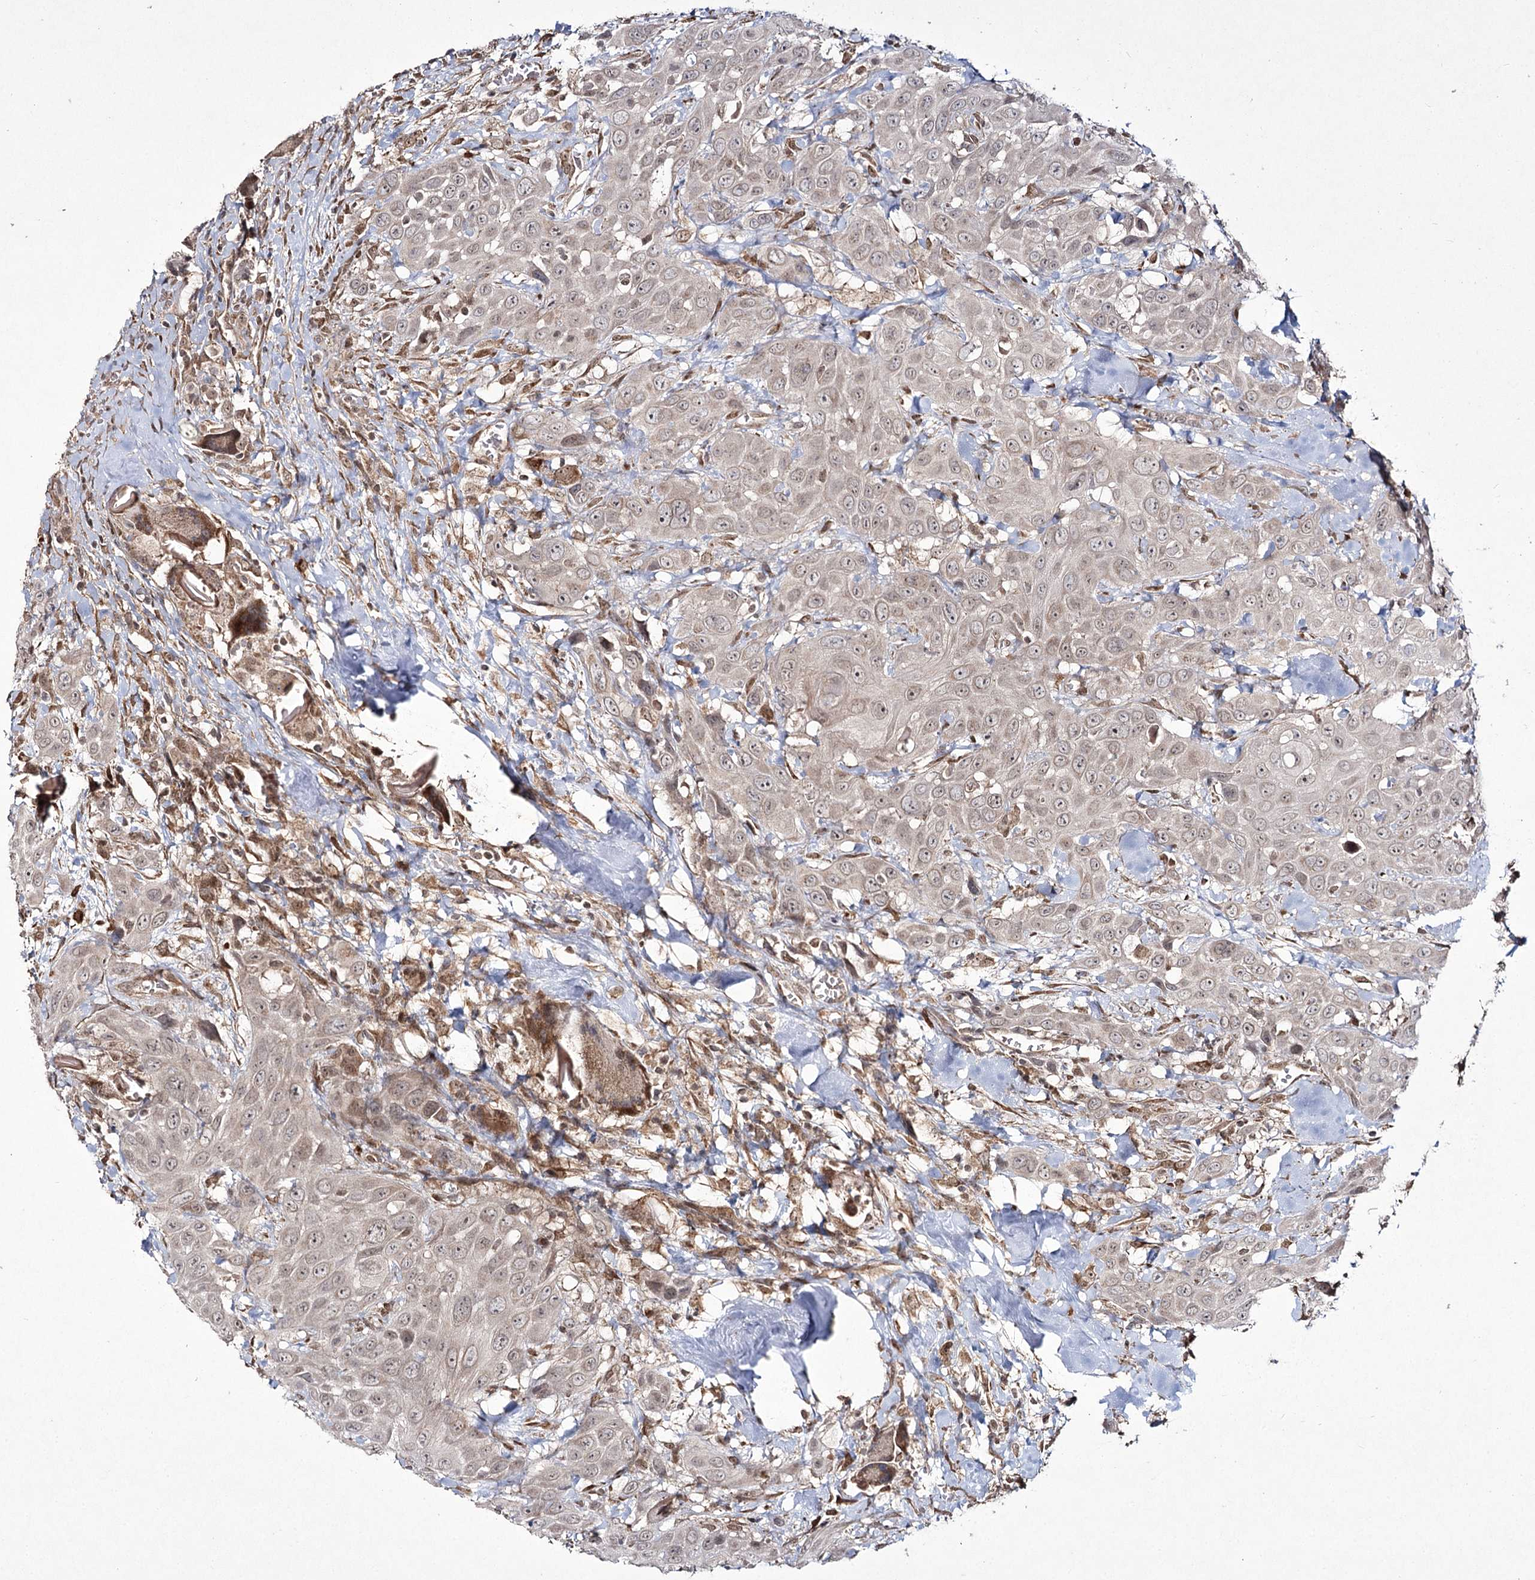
{"staining": {"intensity": "weak", "quantity": "25%-75%", "location": "cytoplasmic/membranous,nuclear"}, "tissue": "head and neck cancer", "cell_type": "Tumor cells", "image_type": "cancer", "snomed": [{"axis": "morphology", "description": "Squamous cell carcinoma, NOS"}, {"axis": "topography", "description": "Head-Neck"}], "caption": "Human head and neck cancer stained with a brown dye displays weak cytoplasmic/membranous and nuclear positive positivity in about 25%-75% of tumor cells.", "gene": "TRNT1", "patient": {"sex": "male", "age": 81}}